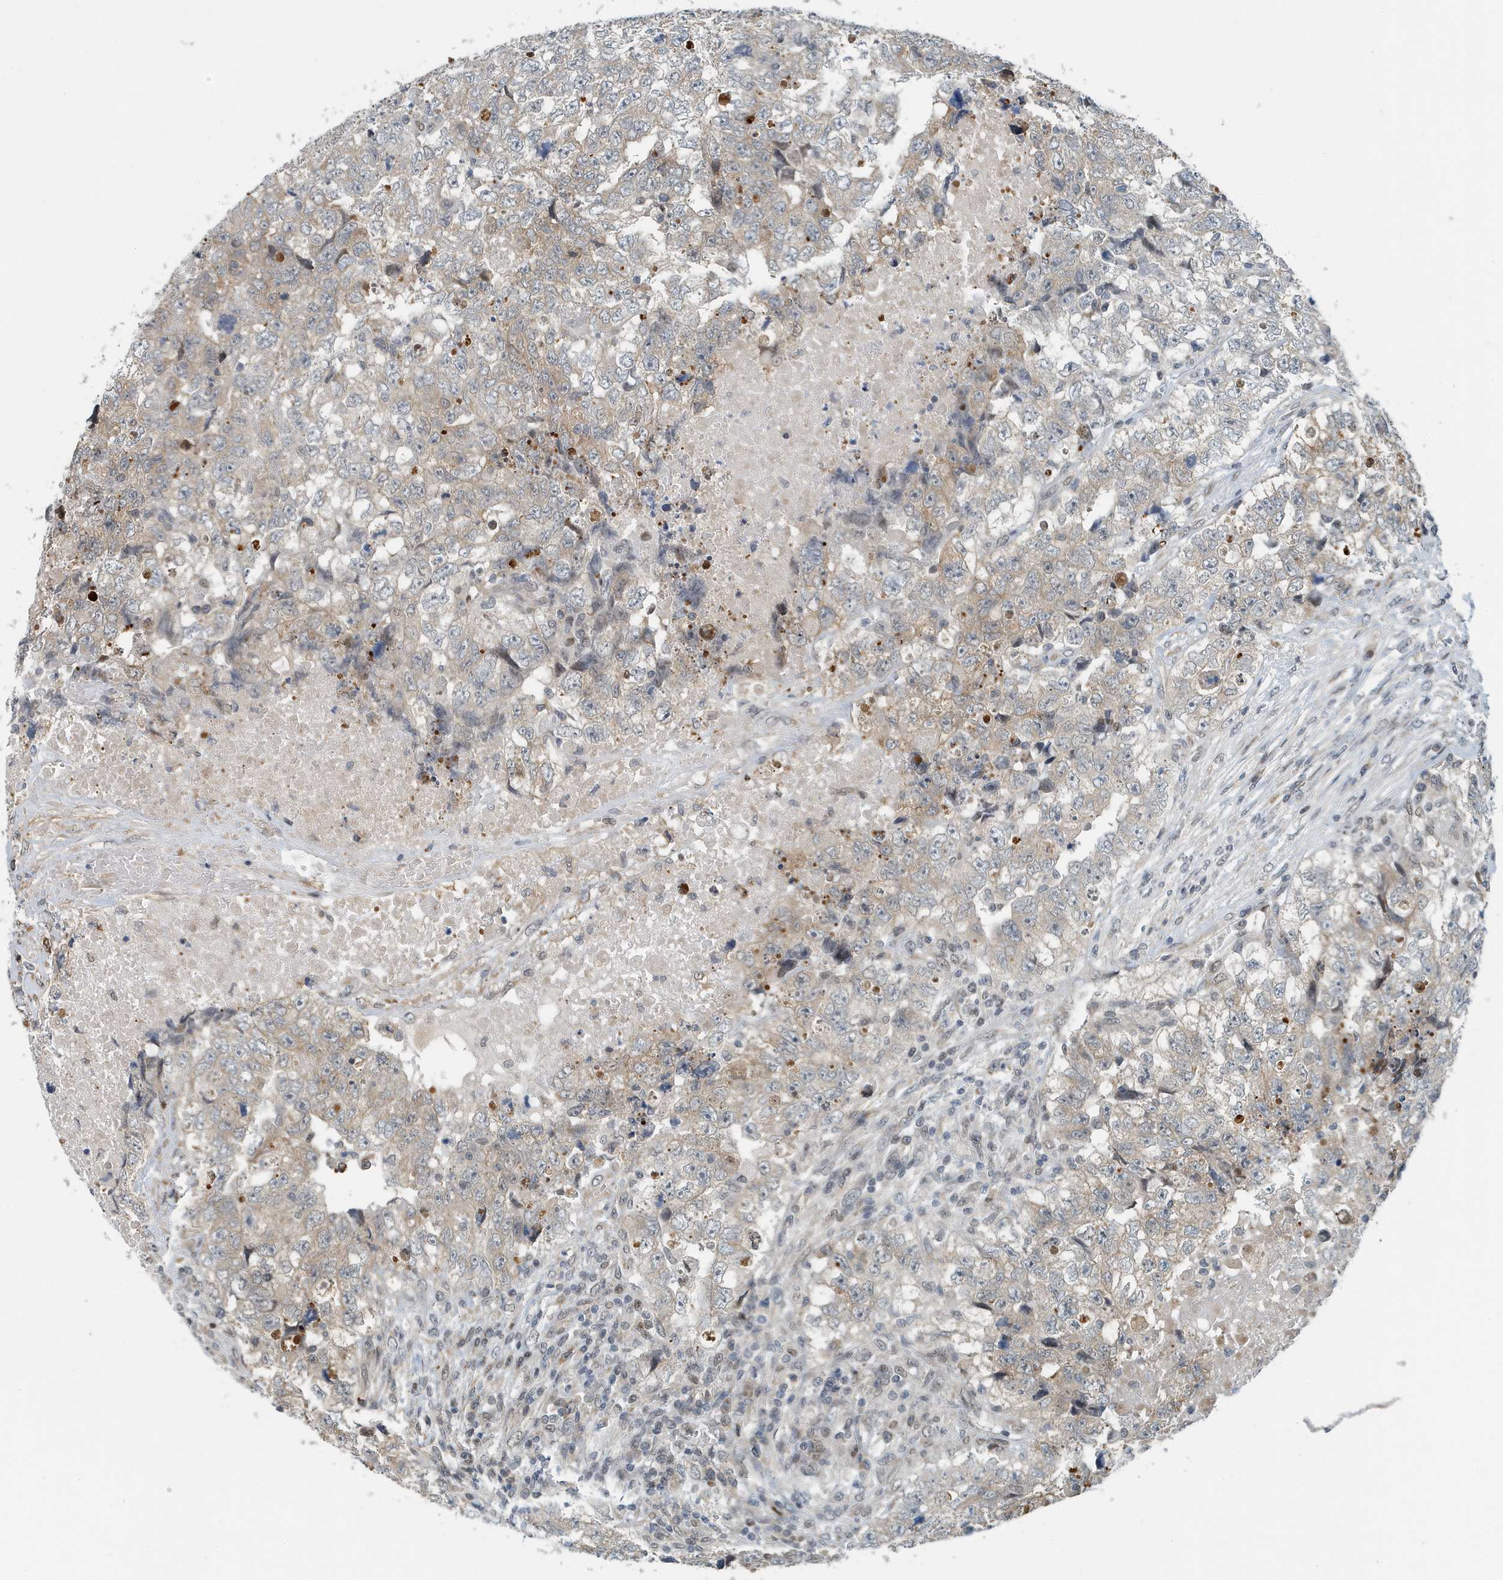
{"staining": {"intensity": "weak", "quantity": "25%-75%", "location": "cytoplasmic/membranous"}, "tissue": "testis cancer", "cell_type": "Tumor cells", "image_type": "cancer", "snomed": [{"axis": "morphology", "description": "Carcinoma, Embryonal, NOS"}, {"axis": "topography", "description": "Testis"}], "caption": "Approximately 25%-75% of tumor cells in human testis cancer (embryonal carcinoma) reveal weak cytoplasmic/membranous protein positivity as visualized by brown immunohistochemical staining.", "gene": "KIF15", "patient": {"sex": "male", "age": 37}}